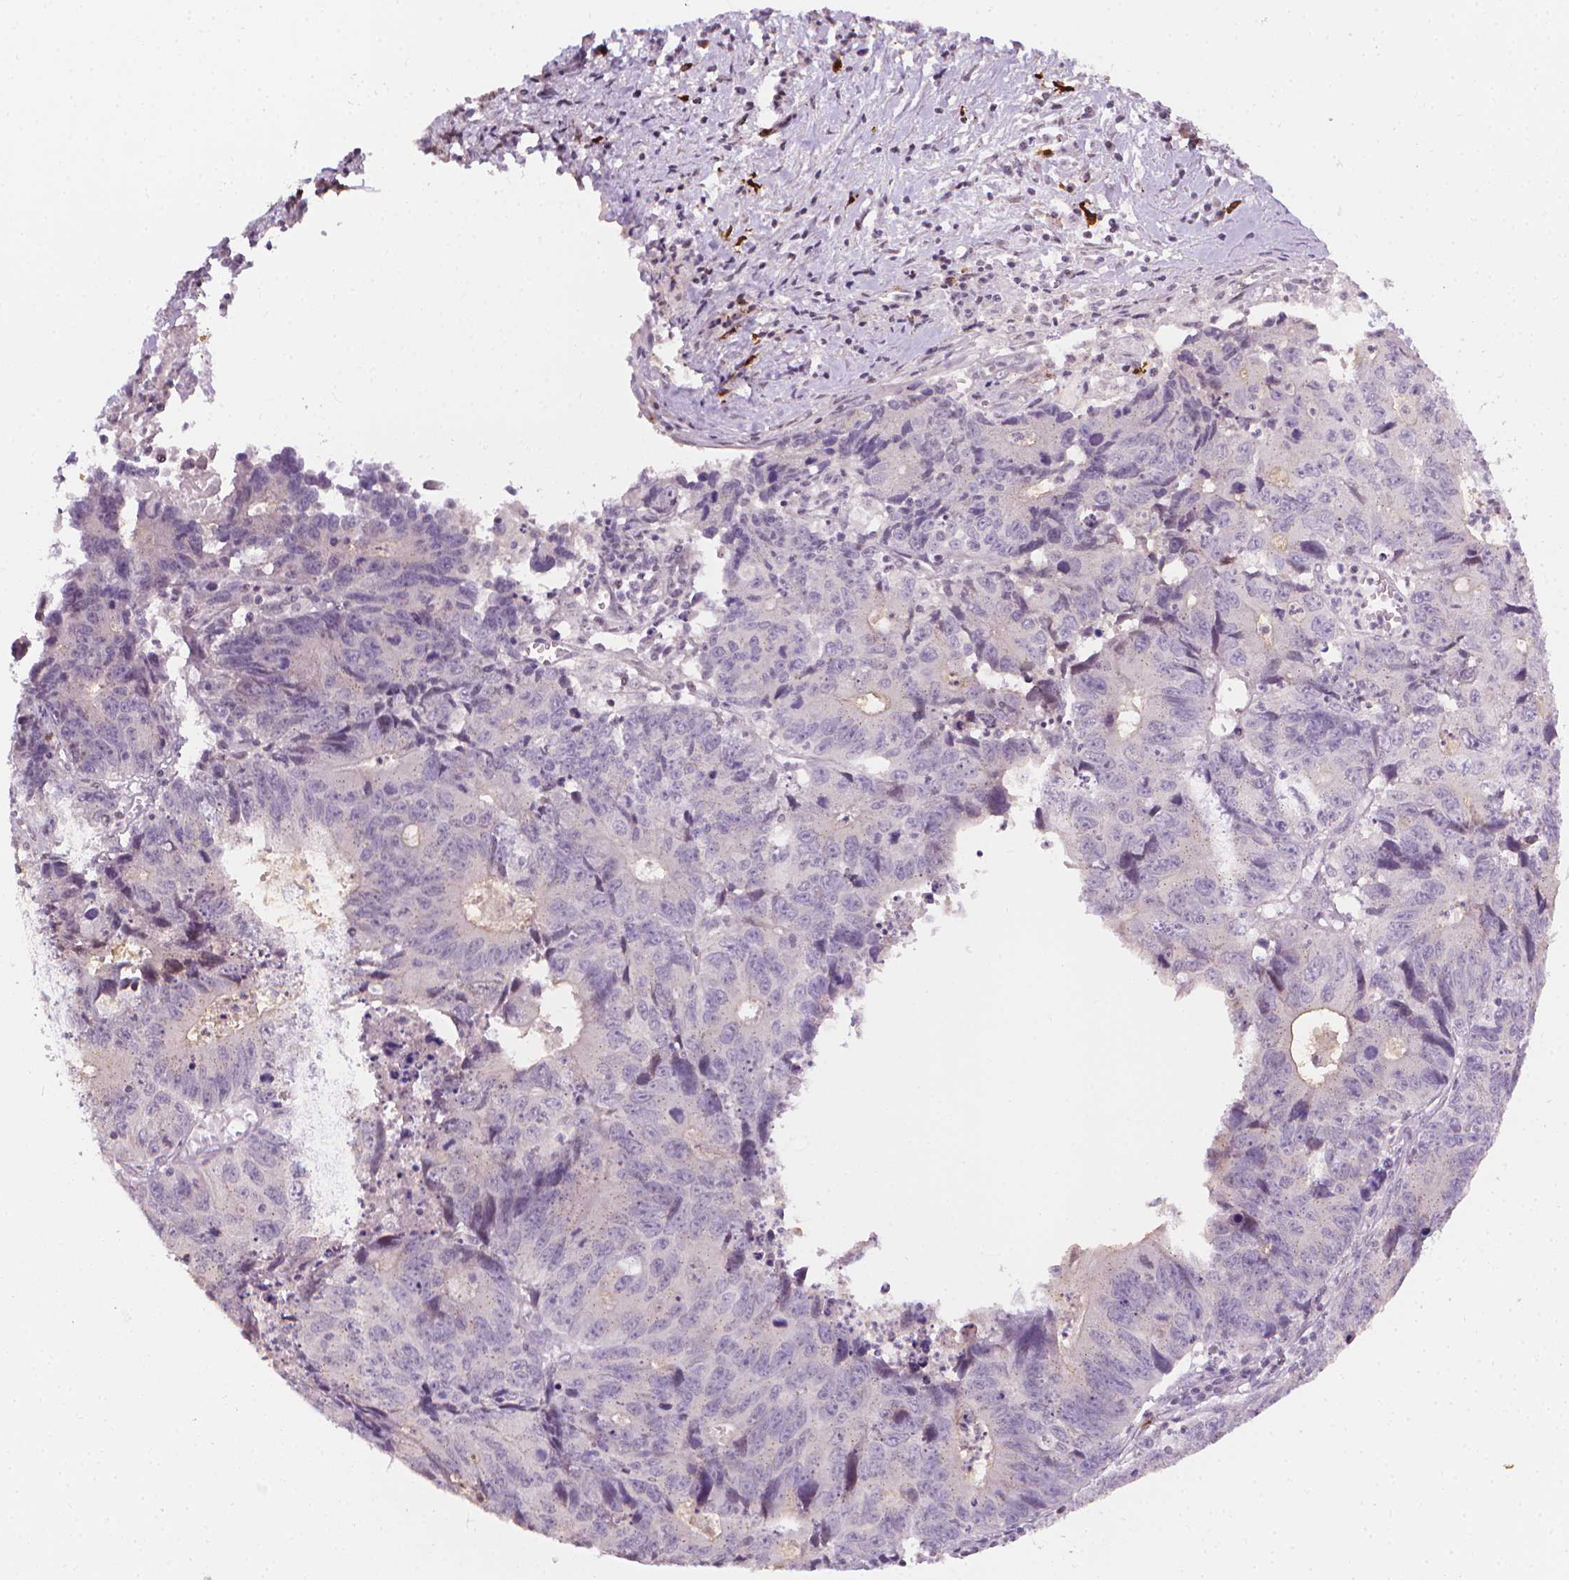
{"staining": {"intensity": "negative", "quantity": "none", "location": "none"}, "tissue": "liver cancer", "cell_type": "Tumor cells", "image_type": "cancer", "snomed": [{"axis": "morphology", "description": "Cholangiocarcinoma"}, {"axis": "topography", "description": "Liver"}], "caption": "This is an immunohistochemistry (IHC) micrograph of human liver cancer. There is no expression in tumor cells.", "gene": "NCAN", "patient": {"sex": "male", "age": 65}}